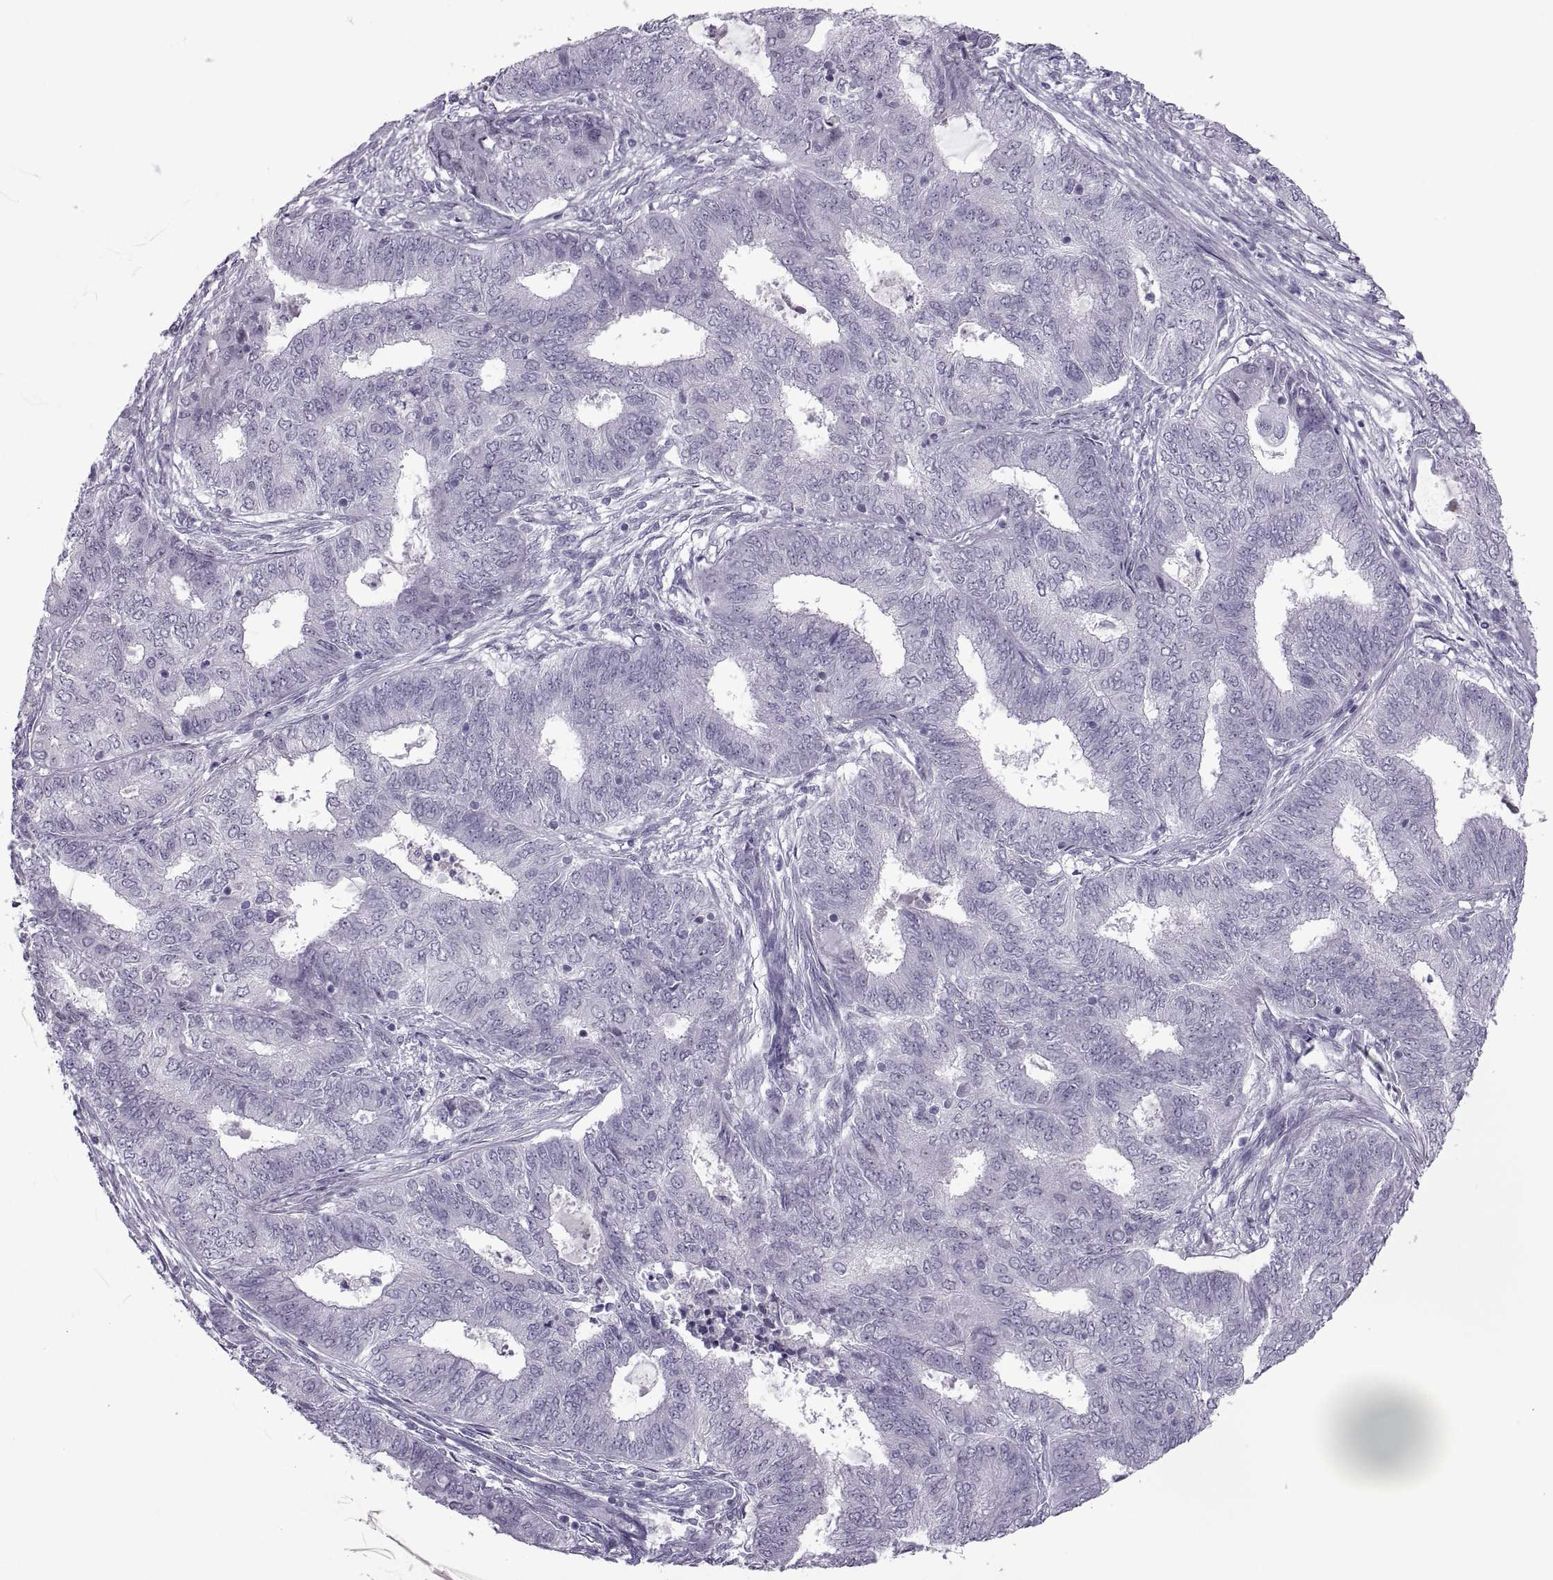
{"staining": {"intensity": "negative", "quantity": "none", "location": "none"}, "tissue": "endometrial cancer", "cell_type": "Tumor cells", "image_type": "cancer", "snomed": [{"axis": "morphology", "description": "Adenocarcinoma, NOS"}, {"axis": "topography", "description": "Endometrium"}], "caption": "High magnification brightfield microscopy of endometrial cancer (adenocarcinoma) stained with DAB (brown) and counterstained with hematoxylin (blue): tumor cells show no significant staining. Brightfield microscopy of immunohistochemistry (IHC) stained with DAB (3,3'-diaminobenzidine) (brown) and hematoxylin (blue), captured at high magnification.", "gene": "FAM24A", "patient": {"sex": "female", "age": 62}}